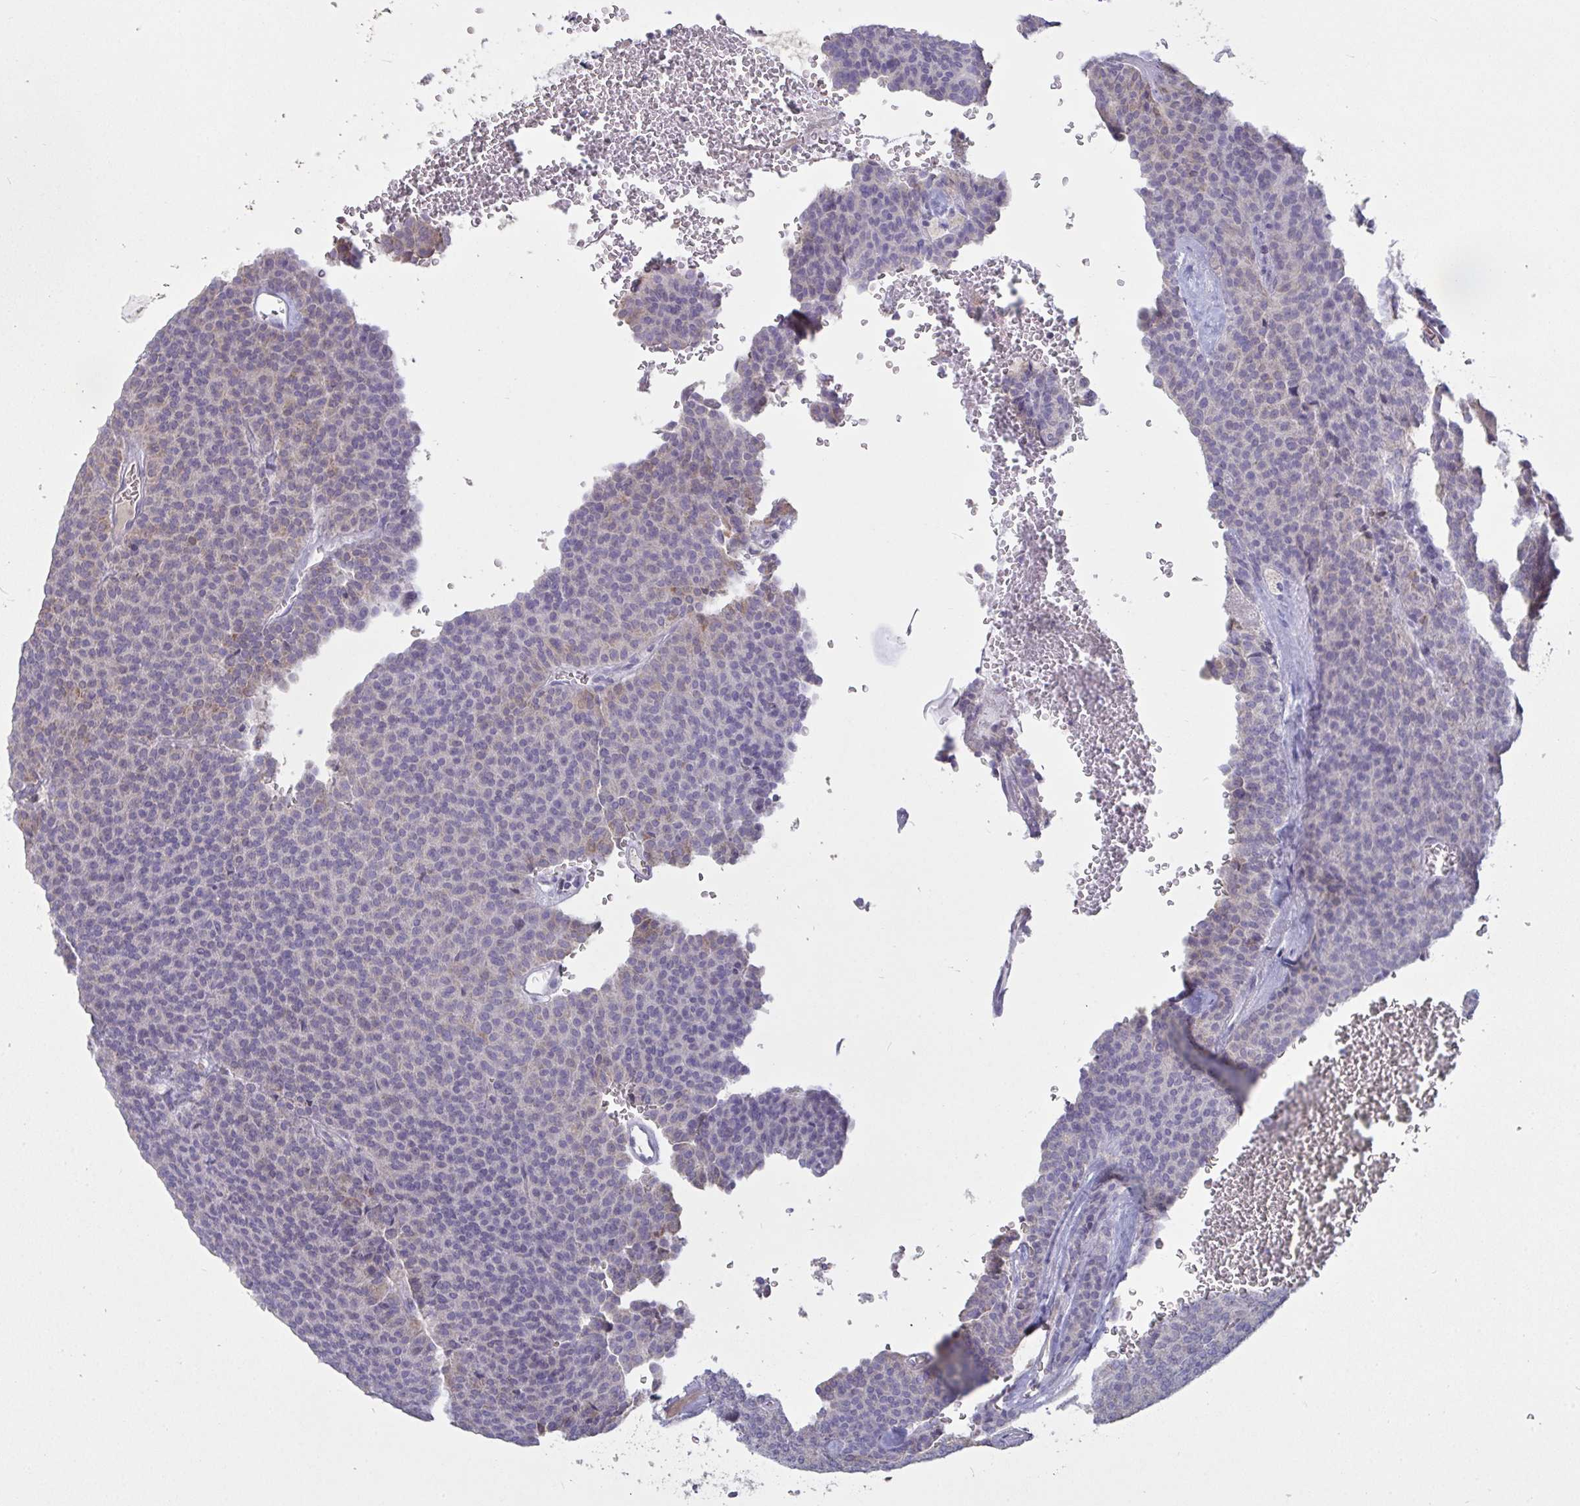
{"staining": {"intensity": "negative", "quantity": "none", "location": "none"}, "tissue": "carcinoid", "cell_type": "Tumor cells", "image_type": "cancer", "snomed": [{"axis": "morphology", "description": "Carcinoid, malignant, NOS"}, {"axis": "topography", "description": "Lung"}], "caption": "Image shows no significant protein positivity in tumor cells of carcinoid (malignant). (Stains: DAB (3,3'-diaminobenzidine) immunohistochemistry (IHC) with hematoxylin counter stain, Microscopy: brightfield microscopy at high magnification).", "gene": "MYC", "patient": {"sex": "male", "age": 61}}